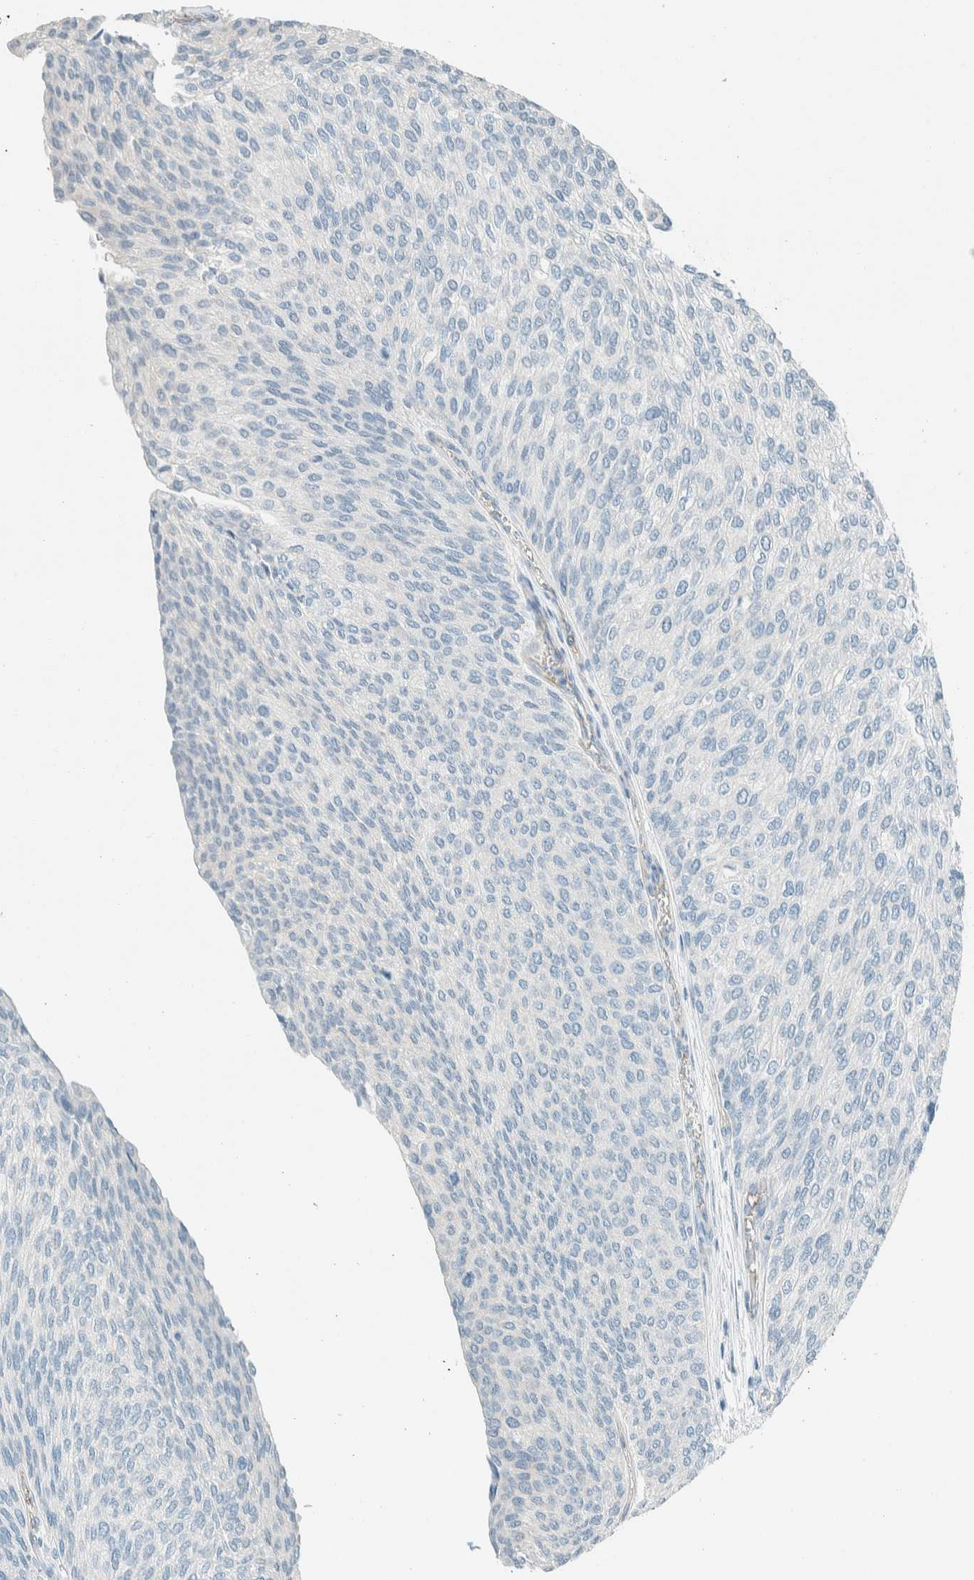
{"staining": {"intensity": "negative", "quantity": "none", "location": "none"}, "tissue": "urothelial cancer", "cell_type": "Tumor cells", "image_type": "cancer", "snomed": [{"axis": "morphology", "description": "Urothelial carcinoma, Low grade"}, {"axis": "topography", "description": "Urinary bladder"}], "caption": "Histopathology image shows no protein positivity in tumor cells of urothelial cancer tissue. Brightfield microscopy of immunohistochemistry (IHC) stained with DAB (brown) and hematoxylin (blue), captured at high magnification.", "gene": "SLFN12", "patient": {"sex": "female", "age": 79}}